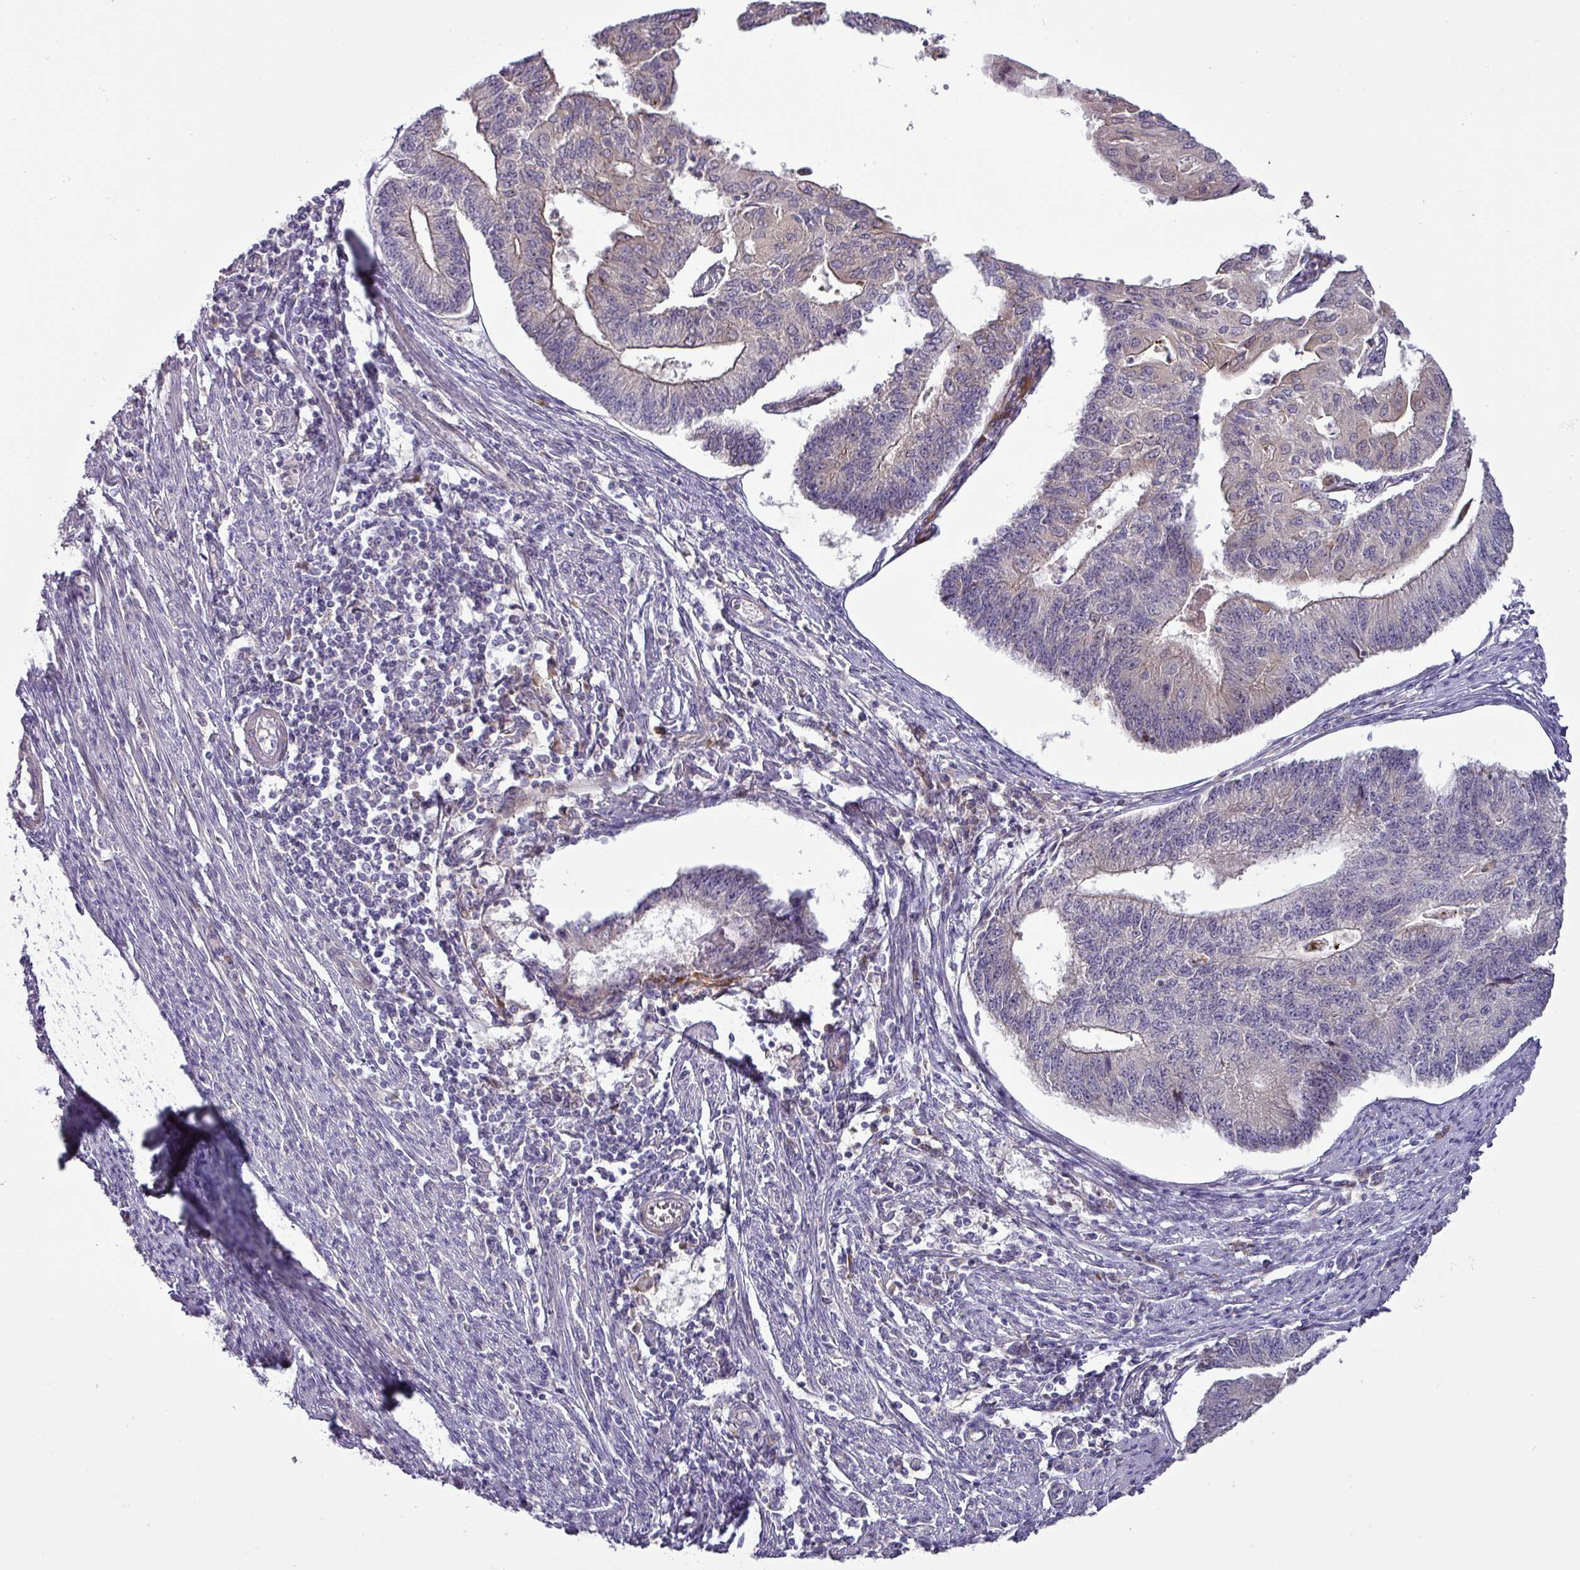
{"staining": {"intensity": "negative", "quantity": "none", "location": "none"}, "tissue": "endometrial cancer", "cell_type": "Tumor cells", "image_type": "cancer", "snomed": [{"axis": "morphology", "description": "Adenocarcinoma, NOS"}, {"axis": "topography", "description": "Endometrium"}], "caption": "Protein analysis of endometrial adenocarcinoma displays no significant positivity in tumor cells. (DAB immunohistochemistry (IHC) with hematoxylin counter stain).", "gene": "ATP6V1F", "patient": {"sex": "female", "age": 56}}